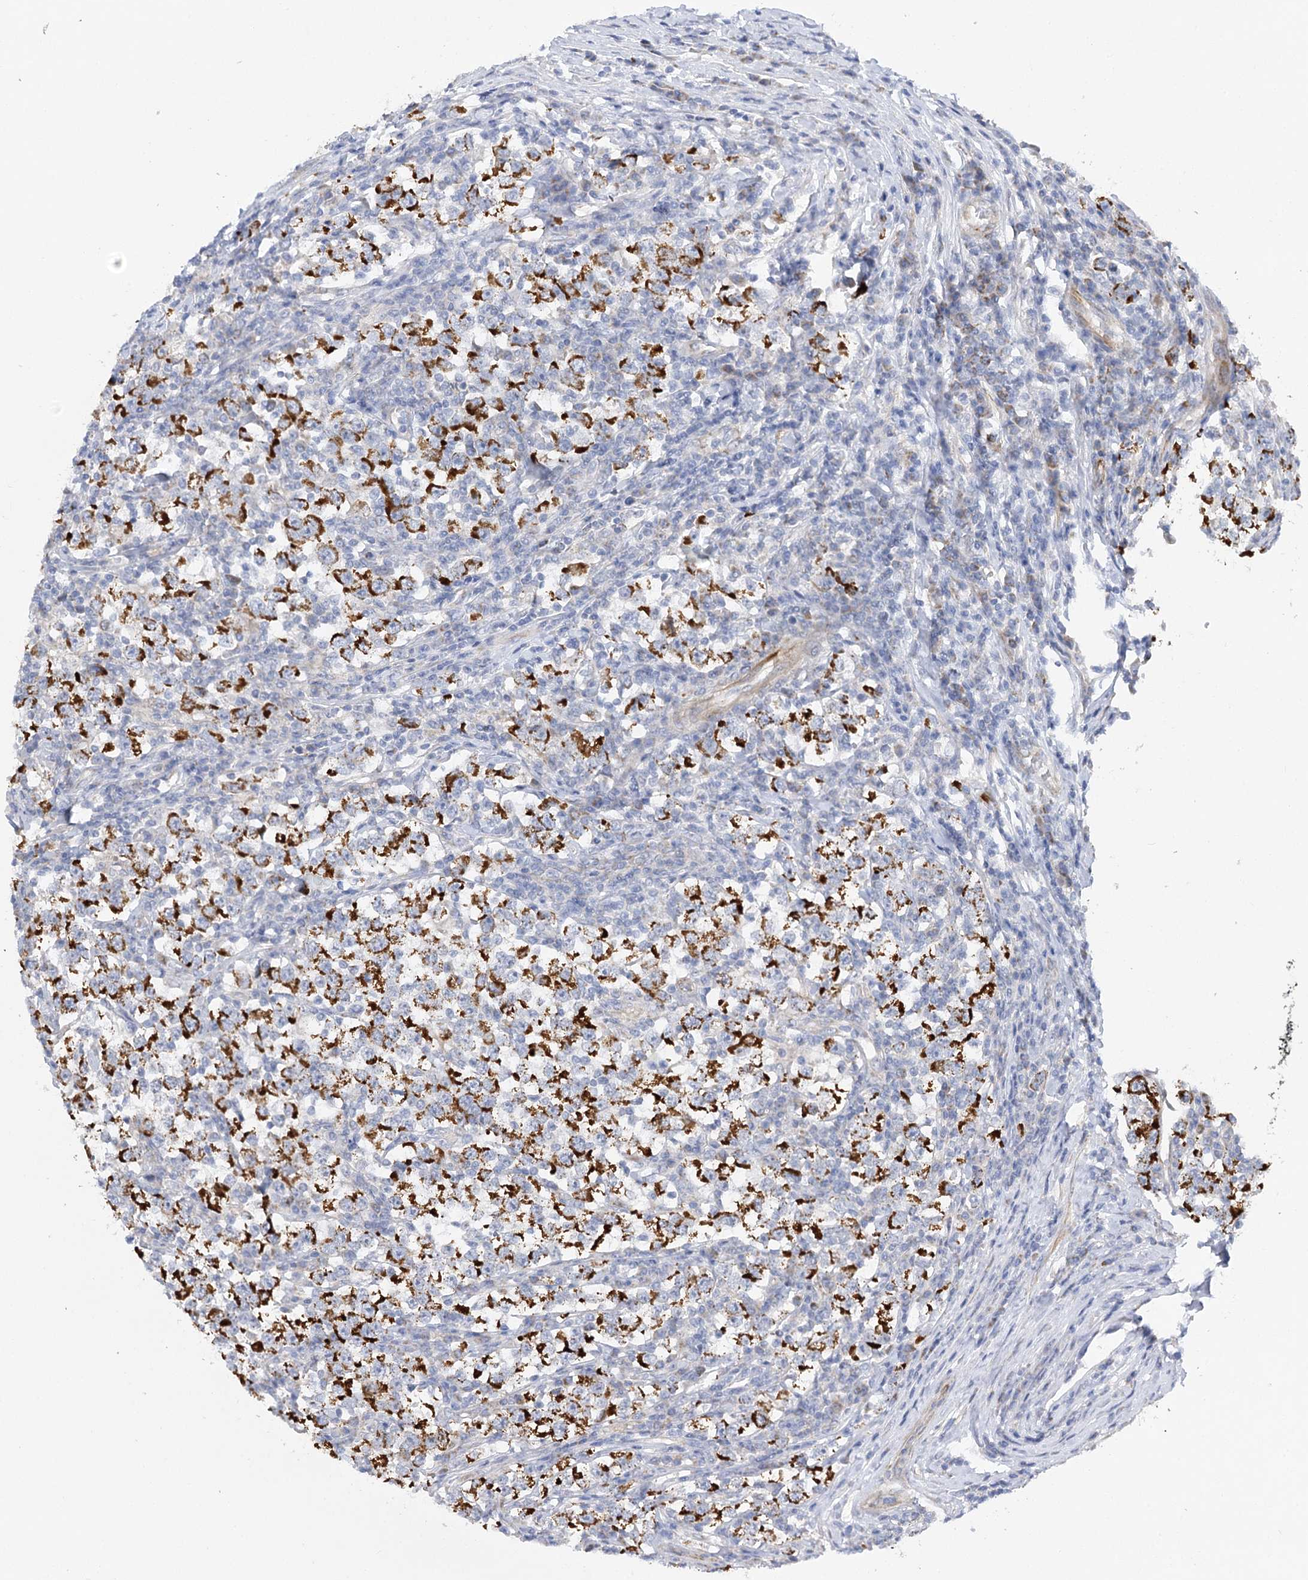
{"staining": {"intensity": "strong", "quantity": ">75%", "location": "cytoplasmic/membranous"}, "tissue": "testis cancer", "cell_type": "Tumor cells", "image_type": "cancer", "snomed": [{"axis": "morphology", "description": "Normal tissue, NOS"}, {"axis": "morphology", "description": "Seminoma, NOS"}, {"axis": "topography", "description": "Testis"}], "caption": "Immunohistochemistry (DAB (3,3'-diaminobenzidine)) staining of human testis cancer (seminoma) reveals strong cytoplasmic/membranous protein expression in about >75% of tumor cells.", "gene": "DHTKD1", "patient": {"sex": "male", "age": 43}}